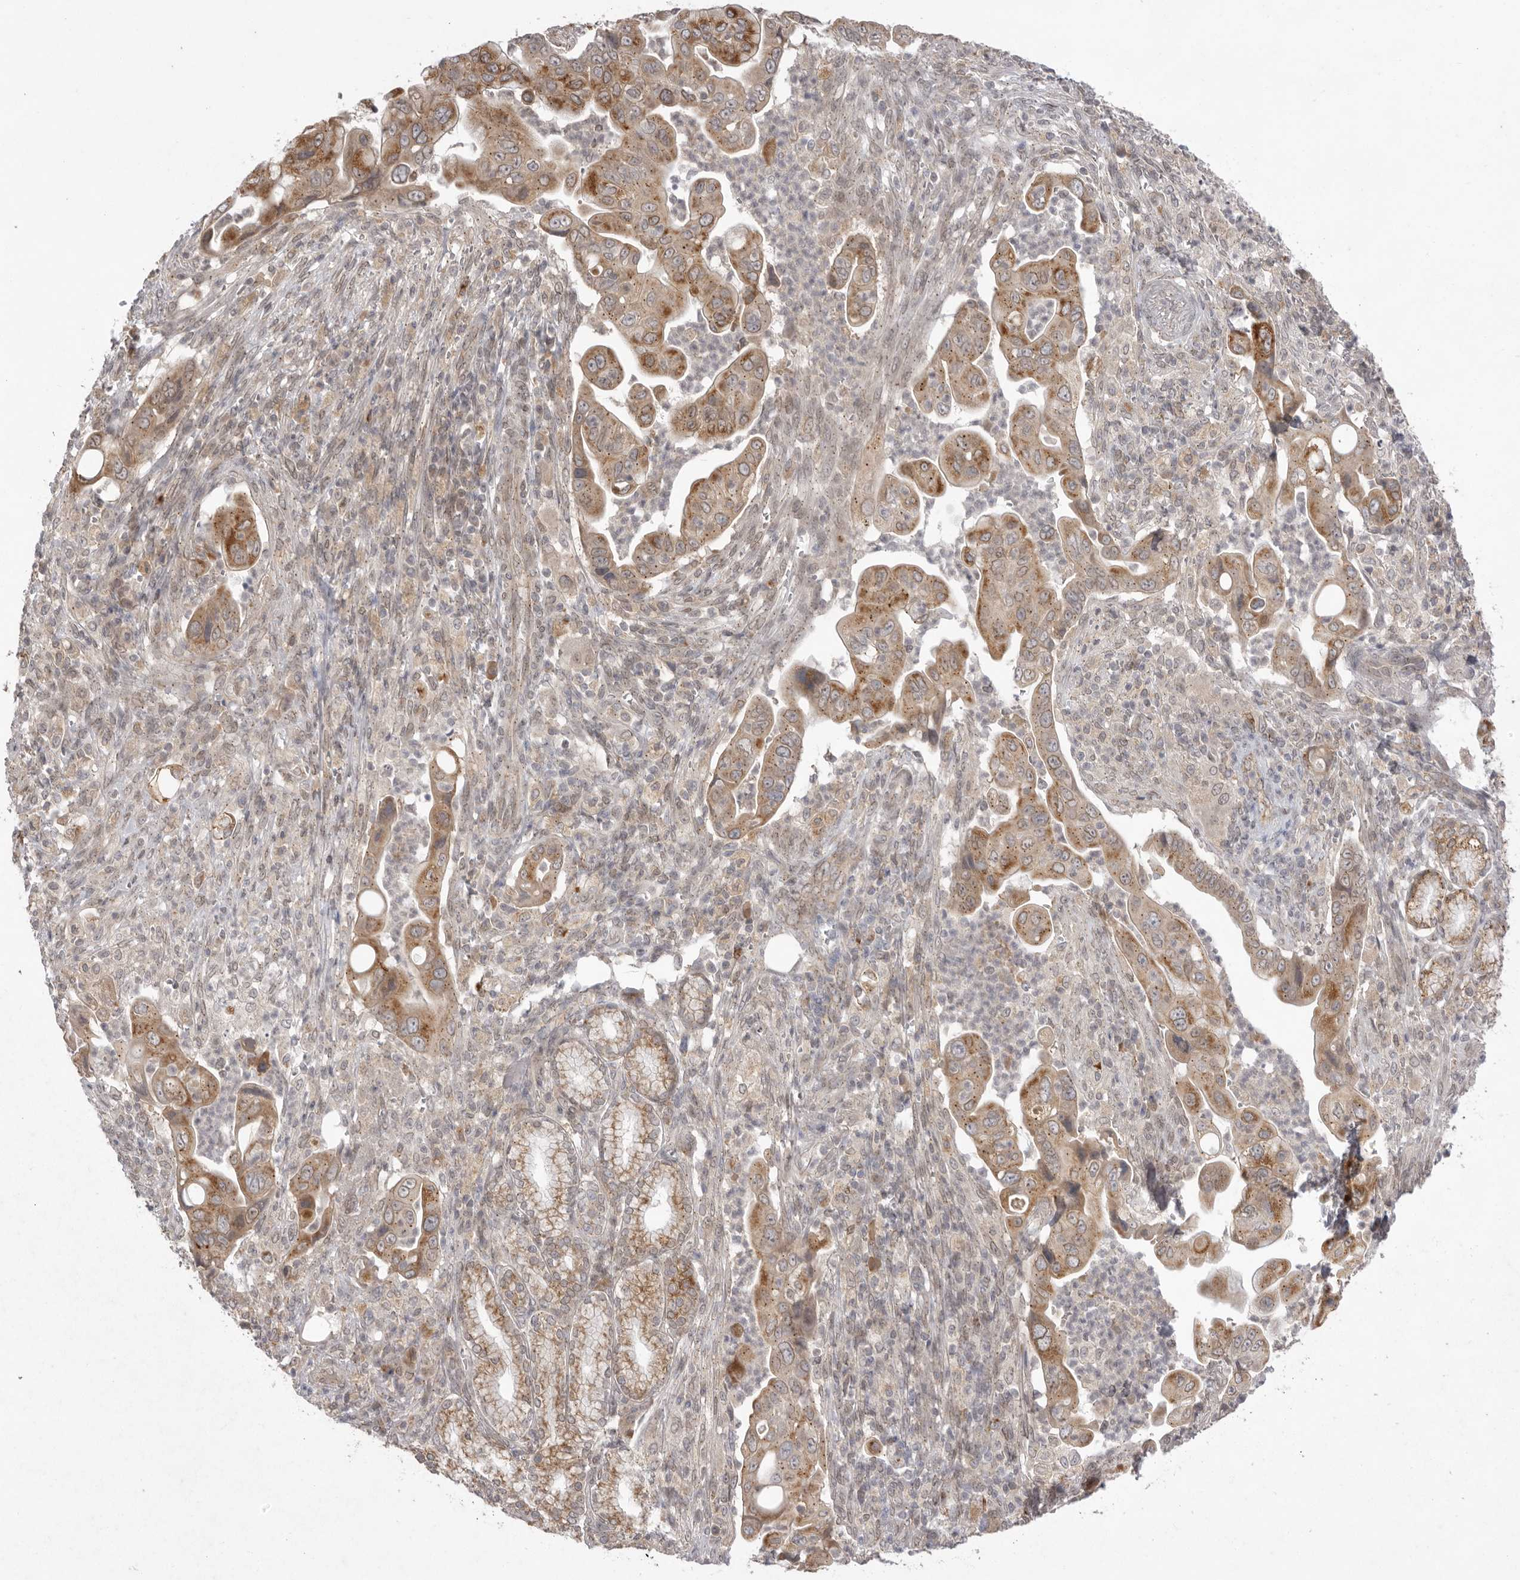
{"staining": {"intensity": "moderate", "quantity": ">75%", "location": "cytoplasmic/membranous"}, "tissue": "pancreatic cancer", "cell_type": "Tumor cells", "image_type": "cancer", "snomed": [{"axis": "morphology", "description": "Adenocarcinoma, NOS"}, {"axis": "topography", "description": "Pancreas"}], "caption": "Immunohistochemistry (IHC) image of neoplastic tissue: human pancreatic cancer (adenocarcinoma) stained using IHC demonstrates medium levels of moderate protein expression localized specifically in the cytoplasmic/membranous of tumor cells, appearing as a cytoplasmic/membranous brown color.", "gene": "TLR3", "patient": {"sex": "male", "age": 78}}